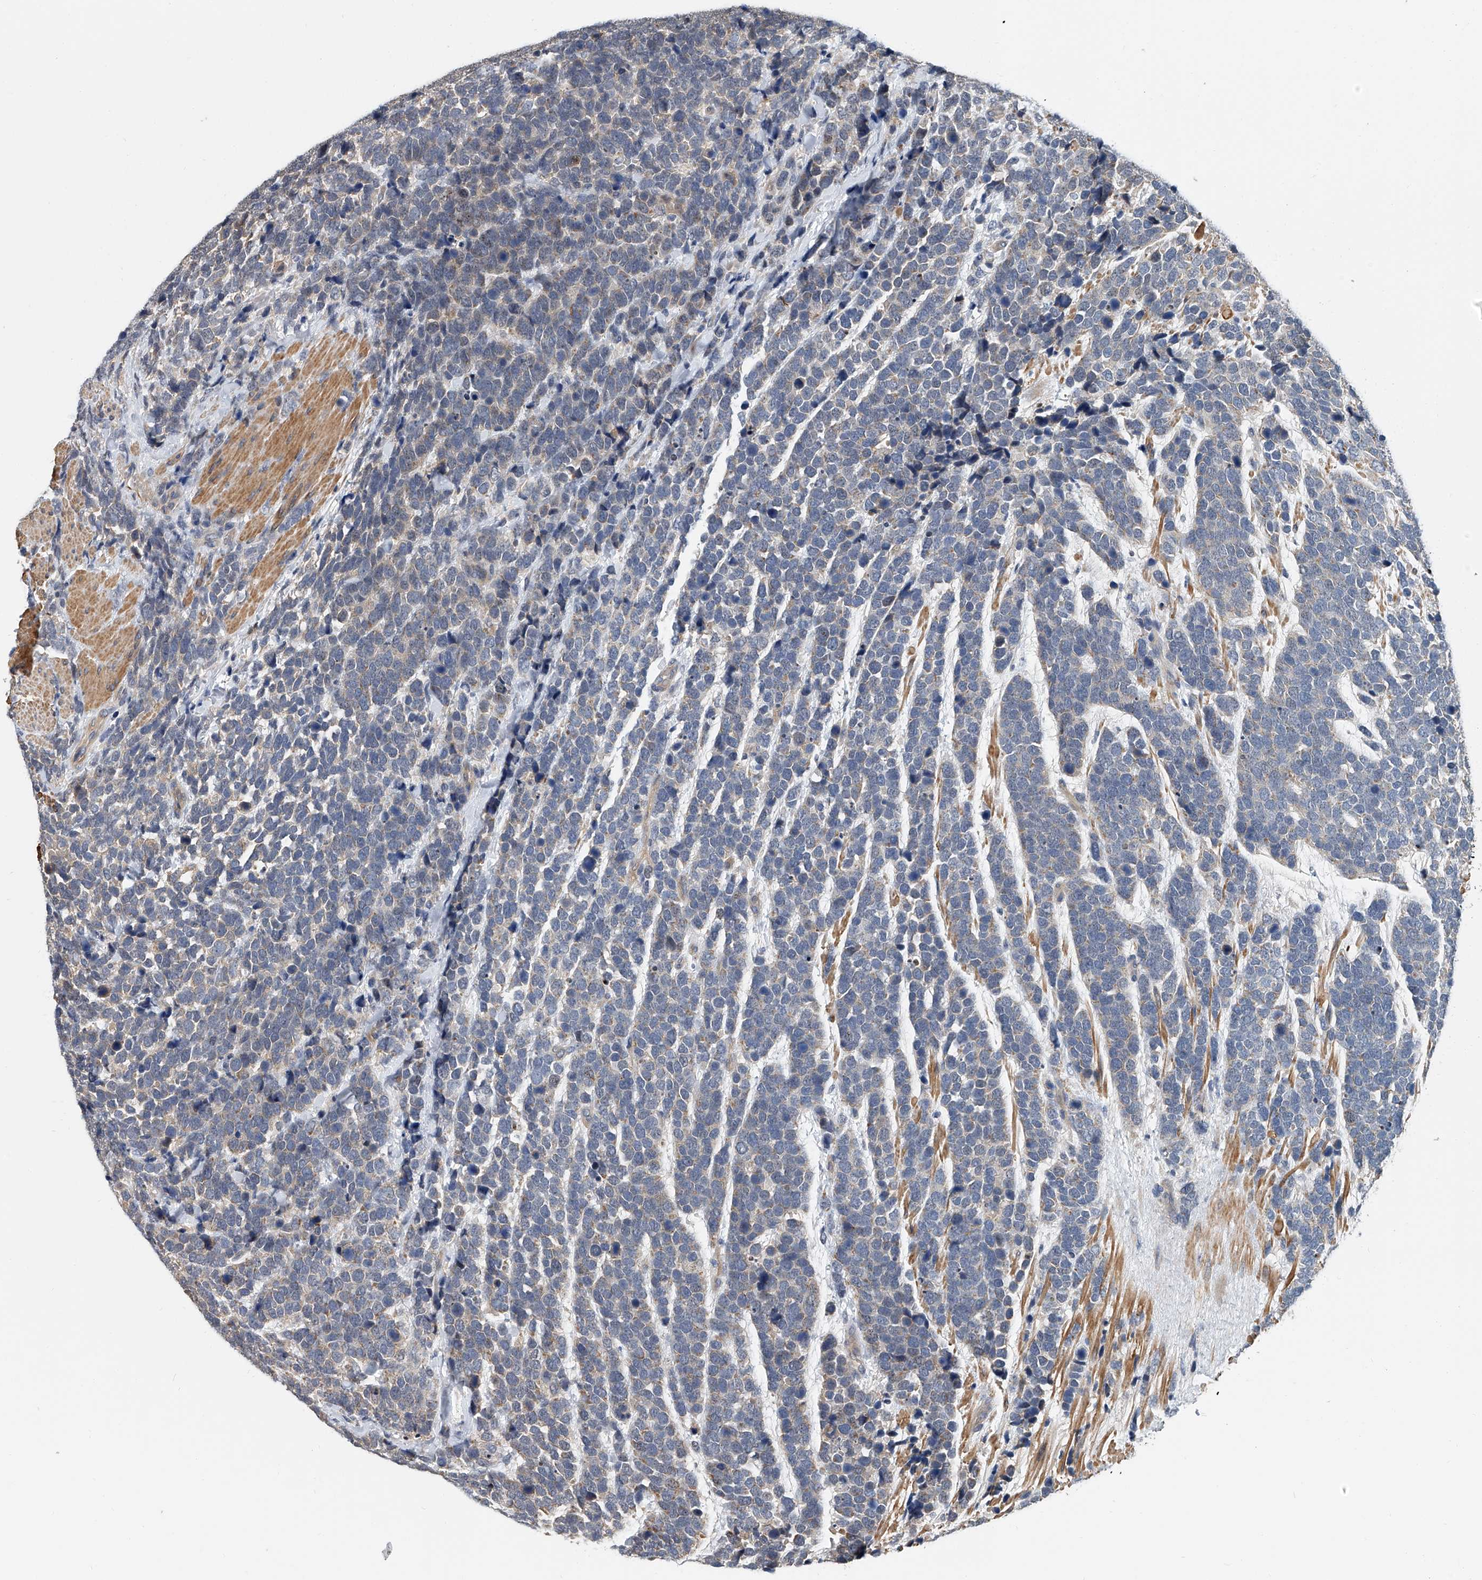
{"staining": {"intensity": "negative", "quantity": "none", "location": "none"}, "tissue": "urothelial cancer", "cell_type": "Tumor cells", "image_type": "cancer", "snomed": [{"axis": "morphology", "description": "Urothelial carcinoma, High grade"}, {"axis": "topography", "description": "Urinary bladder"}], "caption": "Immunohistochemistry of urothelial carcinoma (high-grade) demonstrates no staining in tumor cells.", "gene": "CD200", "patient": {"sex": "female", "age": 82}}